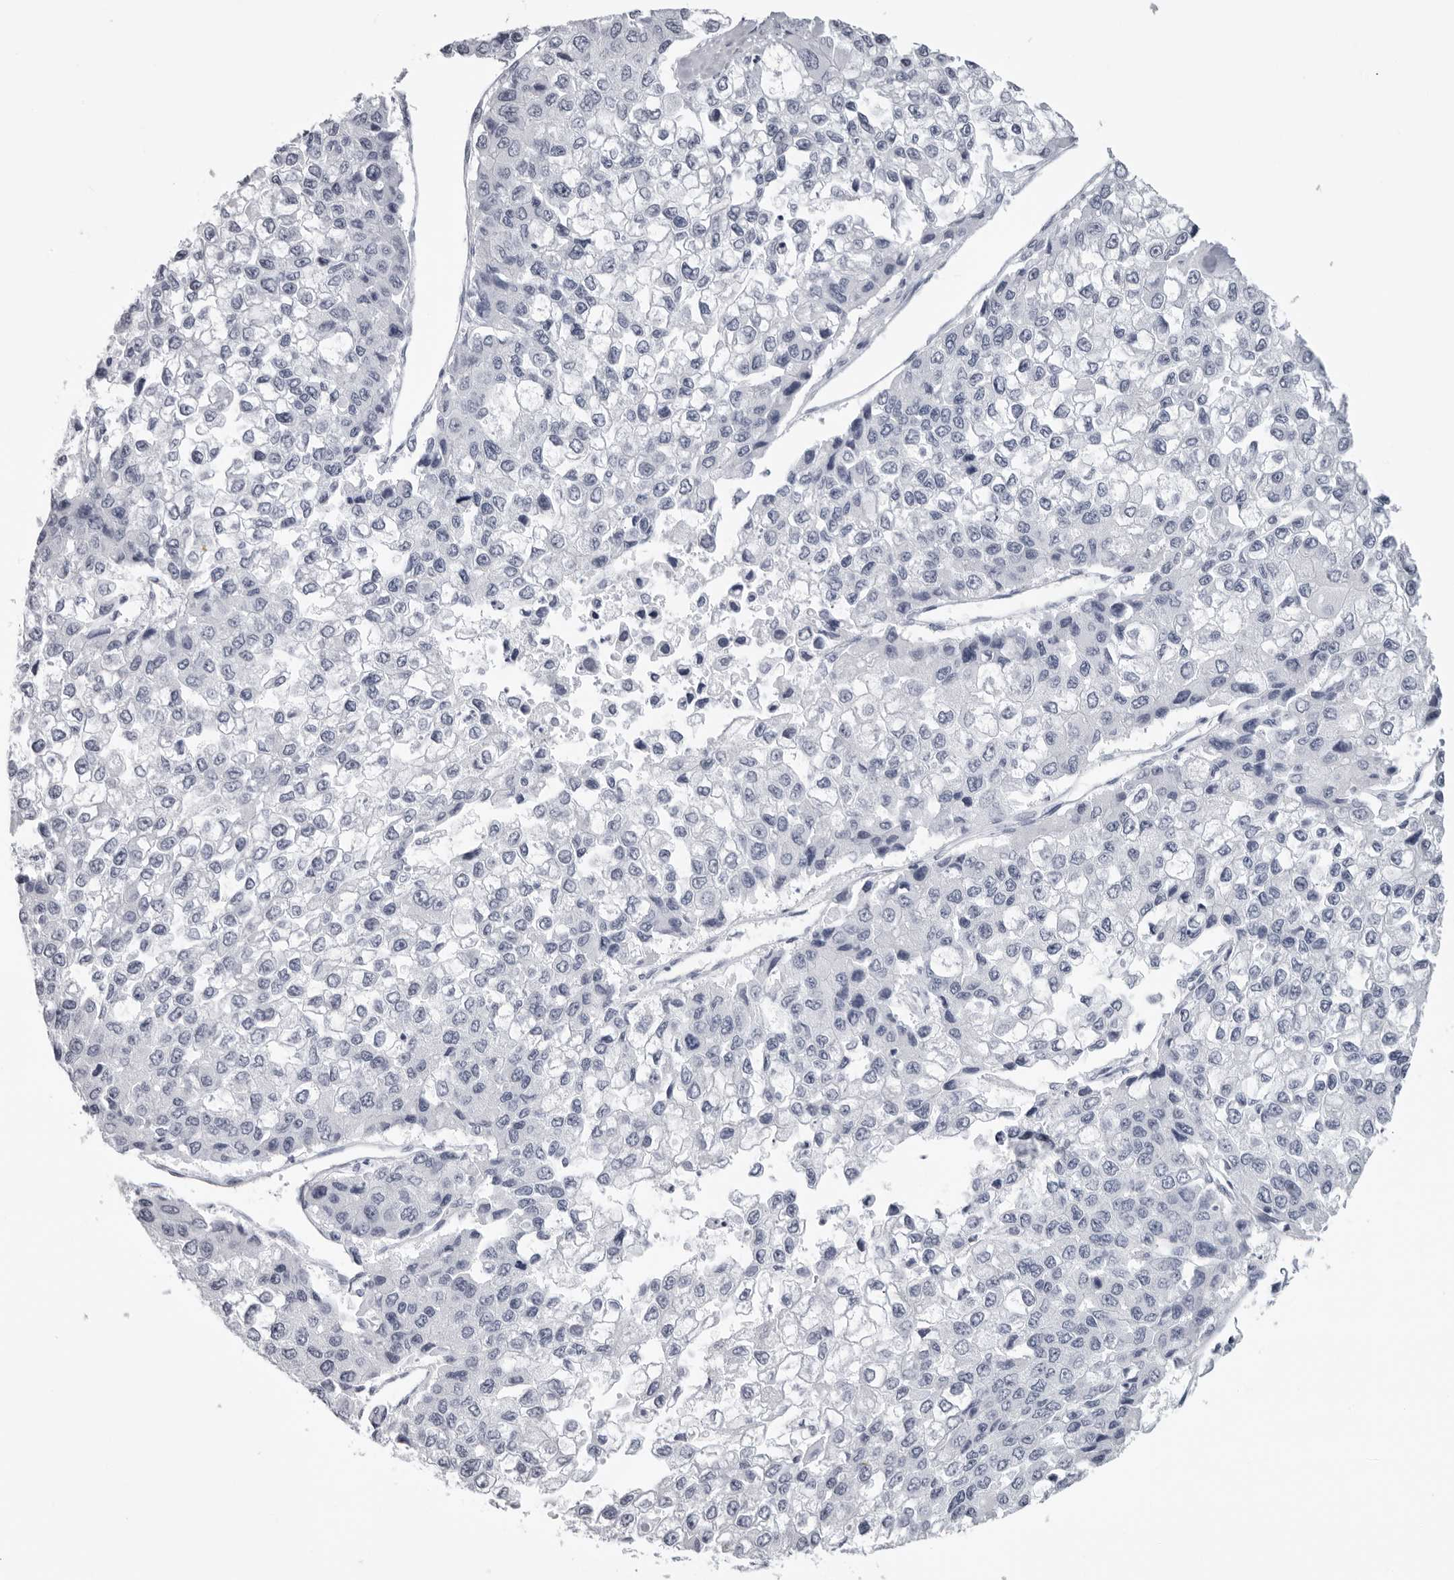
{"staining": {"intensity": "negative", "quantity": "none", "location": "none"}, "tissue": "liver cancer", "cell_type": "Tumor cells", "image_type": "cancer", "snomed": [{"axis": "morphology", "description": "Carcinoma, Hepatocellular, NOS"}, {"axis": "topography", "description": "Liver"}], "caption": "This is an immunohistochemistry (IHC) histopathology image of human hepatocellular carcinoma (liver). There is no staining in tumor cells.", "gene": "KLK9", "patient": {"sex": "female", "age": 66}}